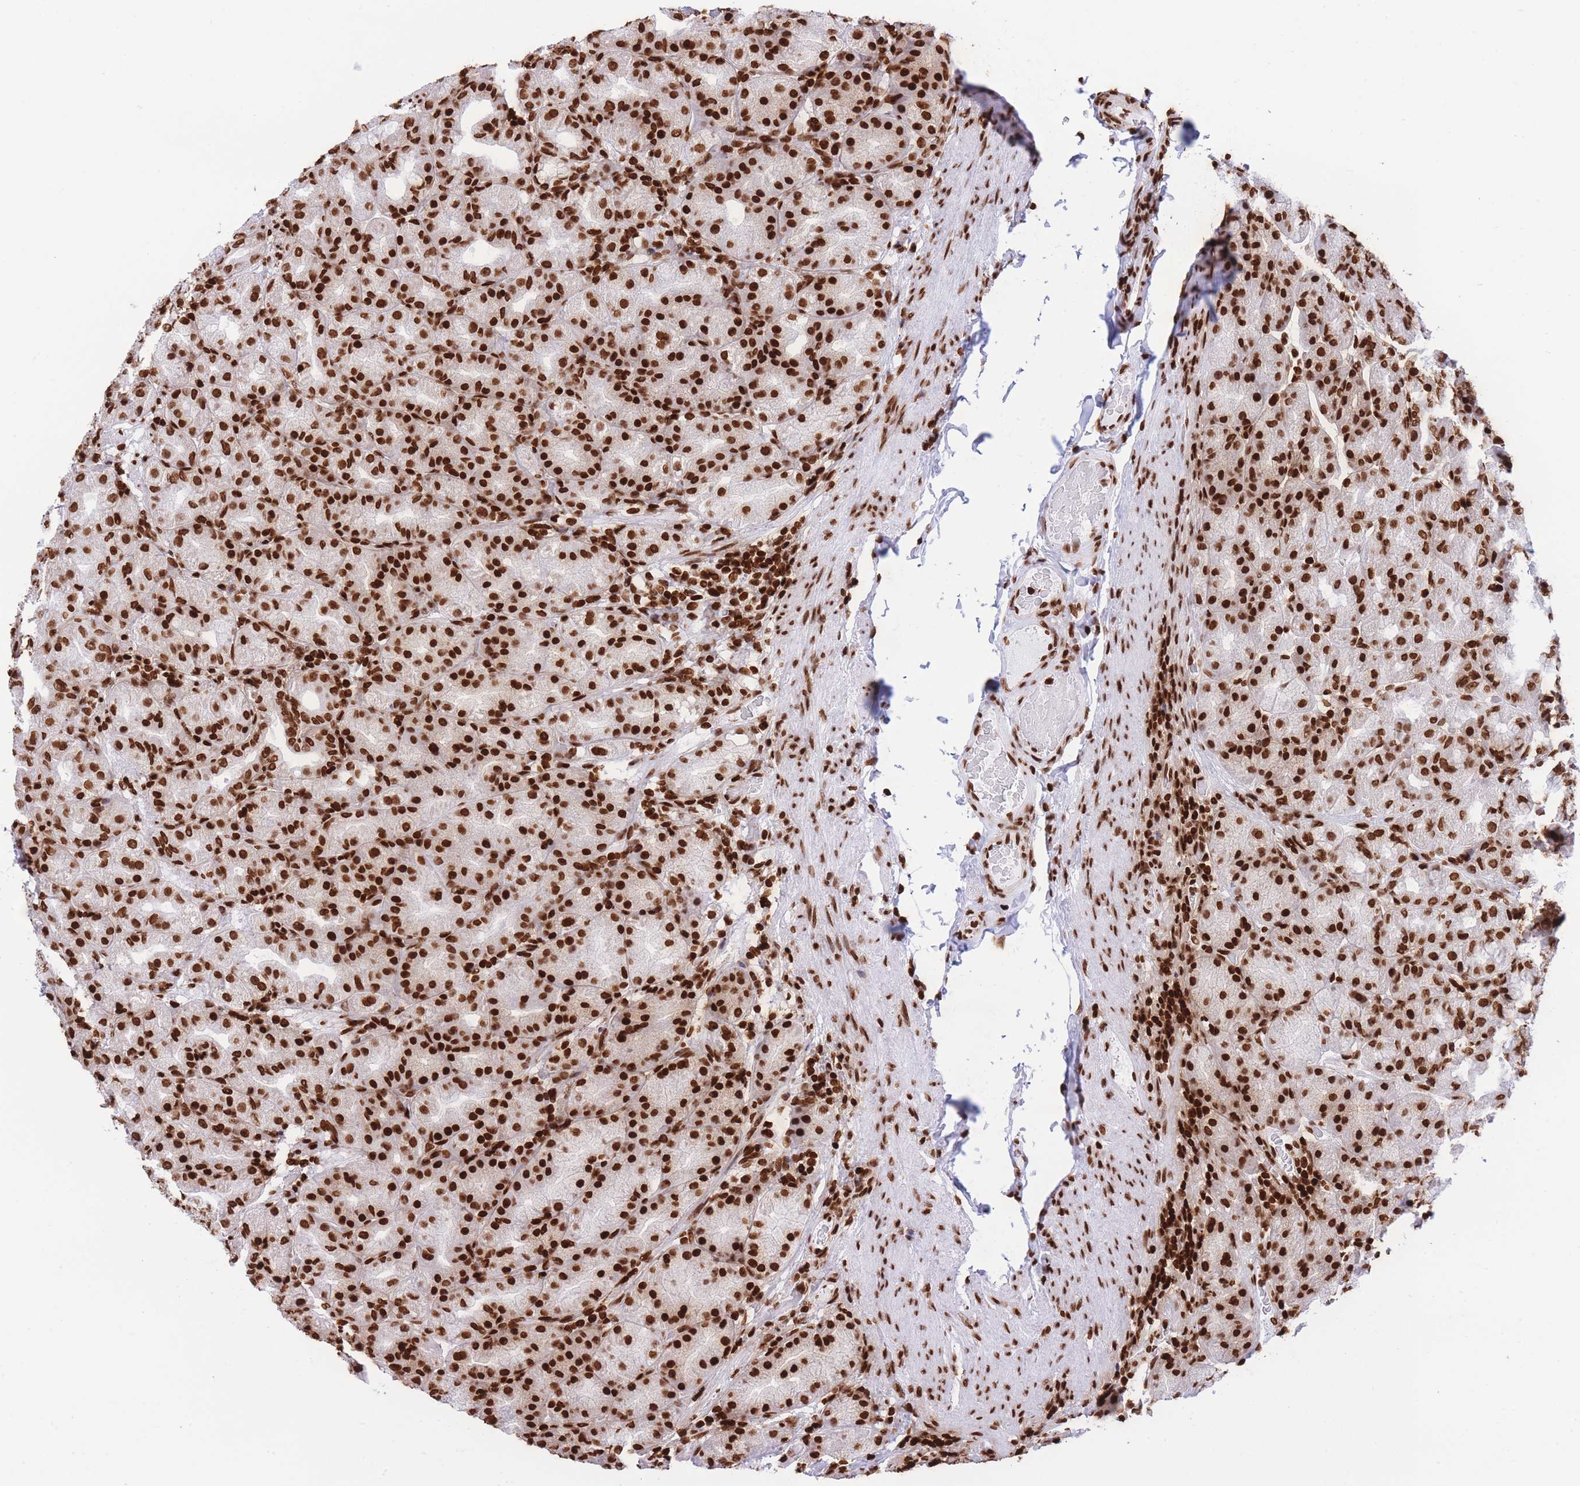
{"staining": {"intensity": "strong", "quantity": ">75%", "location": "nuclear"}, "tissue": "stomach", "cell_type": "Glandular cells", "image_type": "normal", "snomed": [{"axis": "morphology", "description": "Normal tissue, NOS"}, {"axis": "topography", "description": "Stomach, upper"}, {"axis": "topography", "description": "Stomach"}], "caption": "Immunohistochemistry (IHC) histopathology image of unremarkable human stomach stained for a protein (brown), which demonstrates high levels of strong nuclear positivity in approximately >75% of glandular cells.", "gene": "H2BC10", "patient": {"sex": "male", "age": 68}}